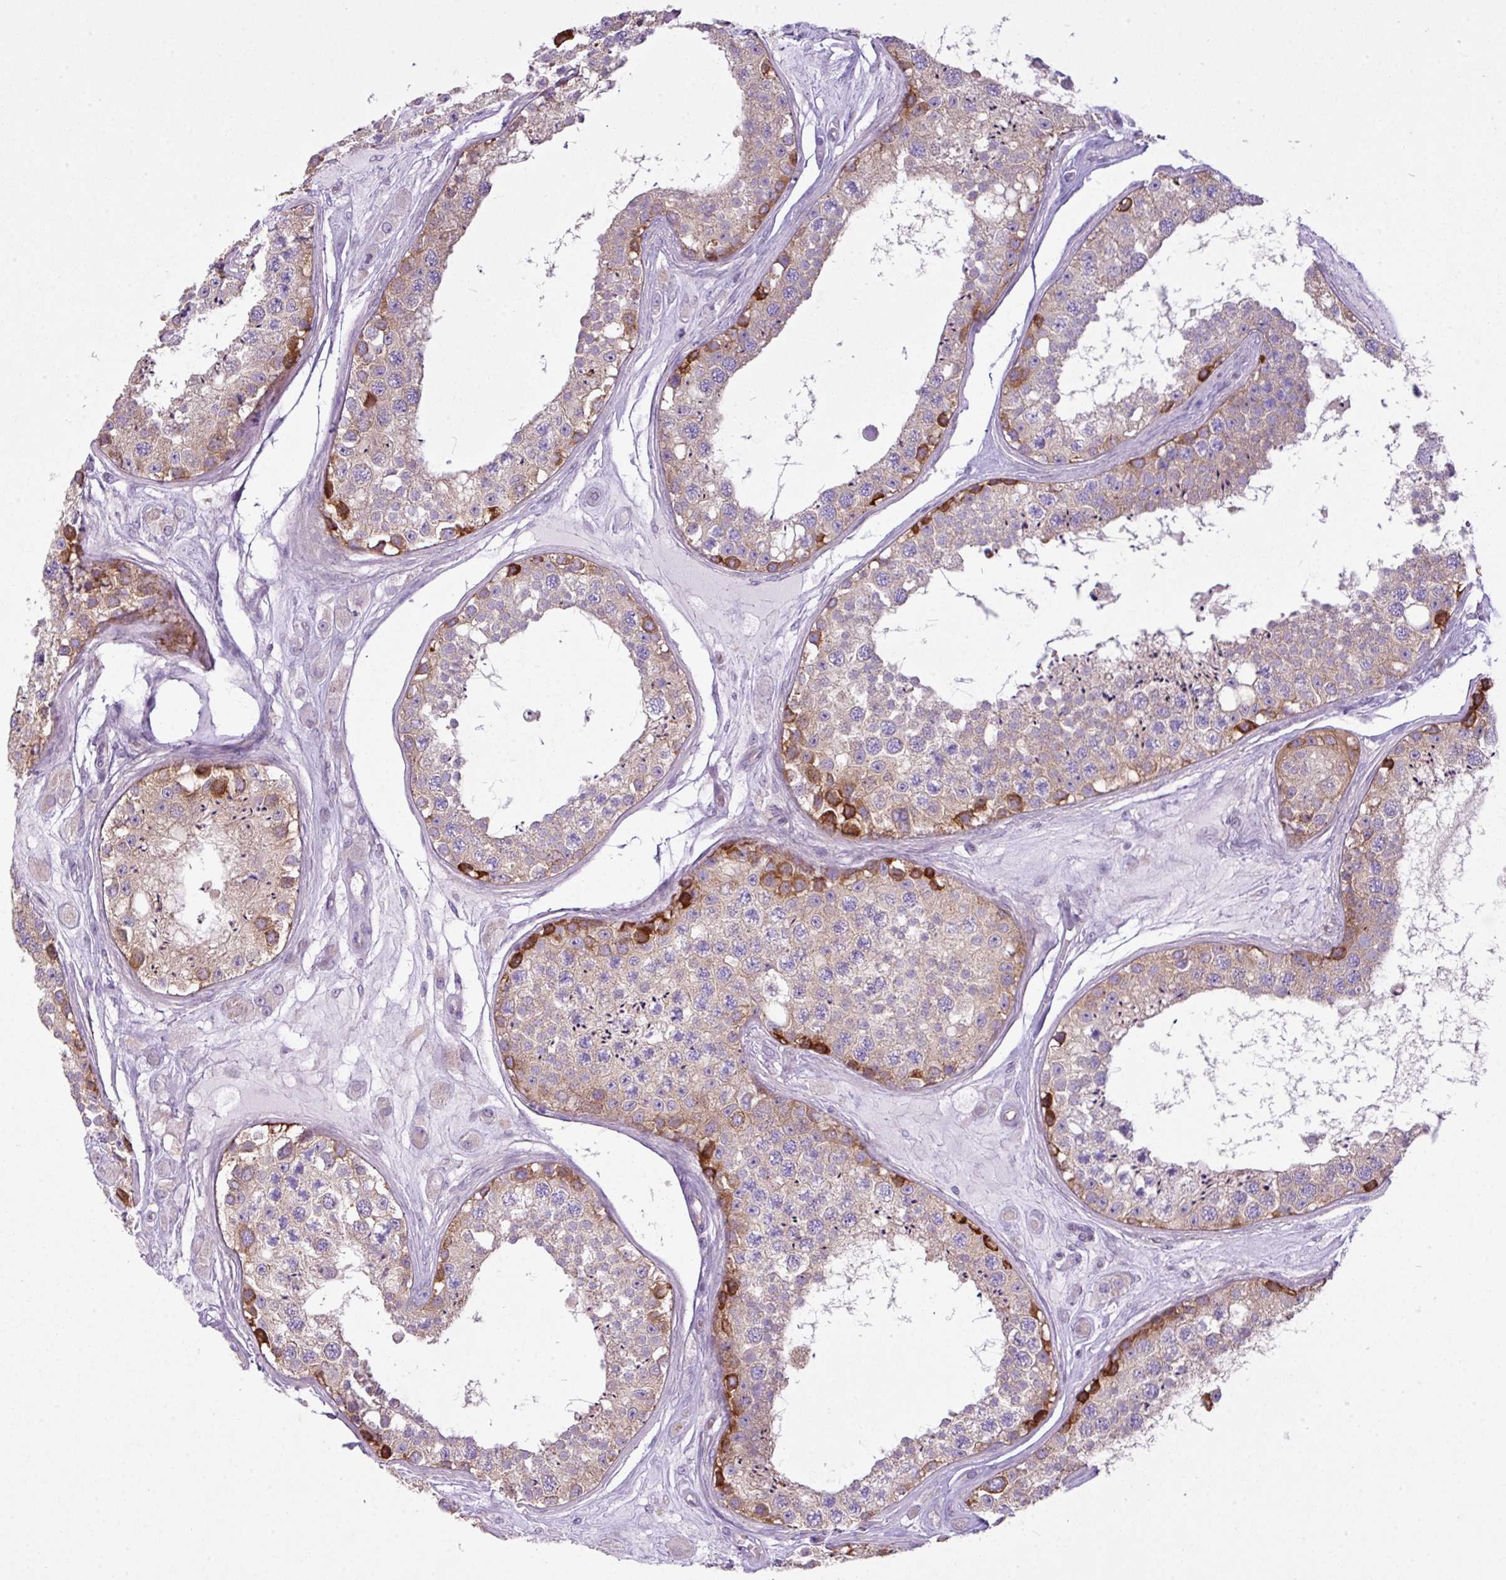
{"staining": {"intensity": "strong", "quantity": "25%-75%", "location": "cytoplasmic/membranous"}, "tissue": "testis", "cell_type": "Cells in seminiferous ducts", "image_type": "normal", "snomed": [{"axis": "morphology", "description": "Normal tissue, NOS"}, {"axis": "topography", "description": "Testis"}], "caption": "Cells in seminiferous ducts display strong cytoplasmic/membranous expression in about 25%-75% of cells in normal testis. (DAB (3,3'-diaminobenzidine) = brown stain, brightfield microscopy at high magnification).", "gene": "CAMK2A", "patient": {"sex": "male", "age": 25}}